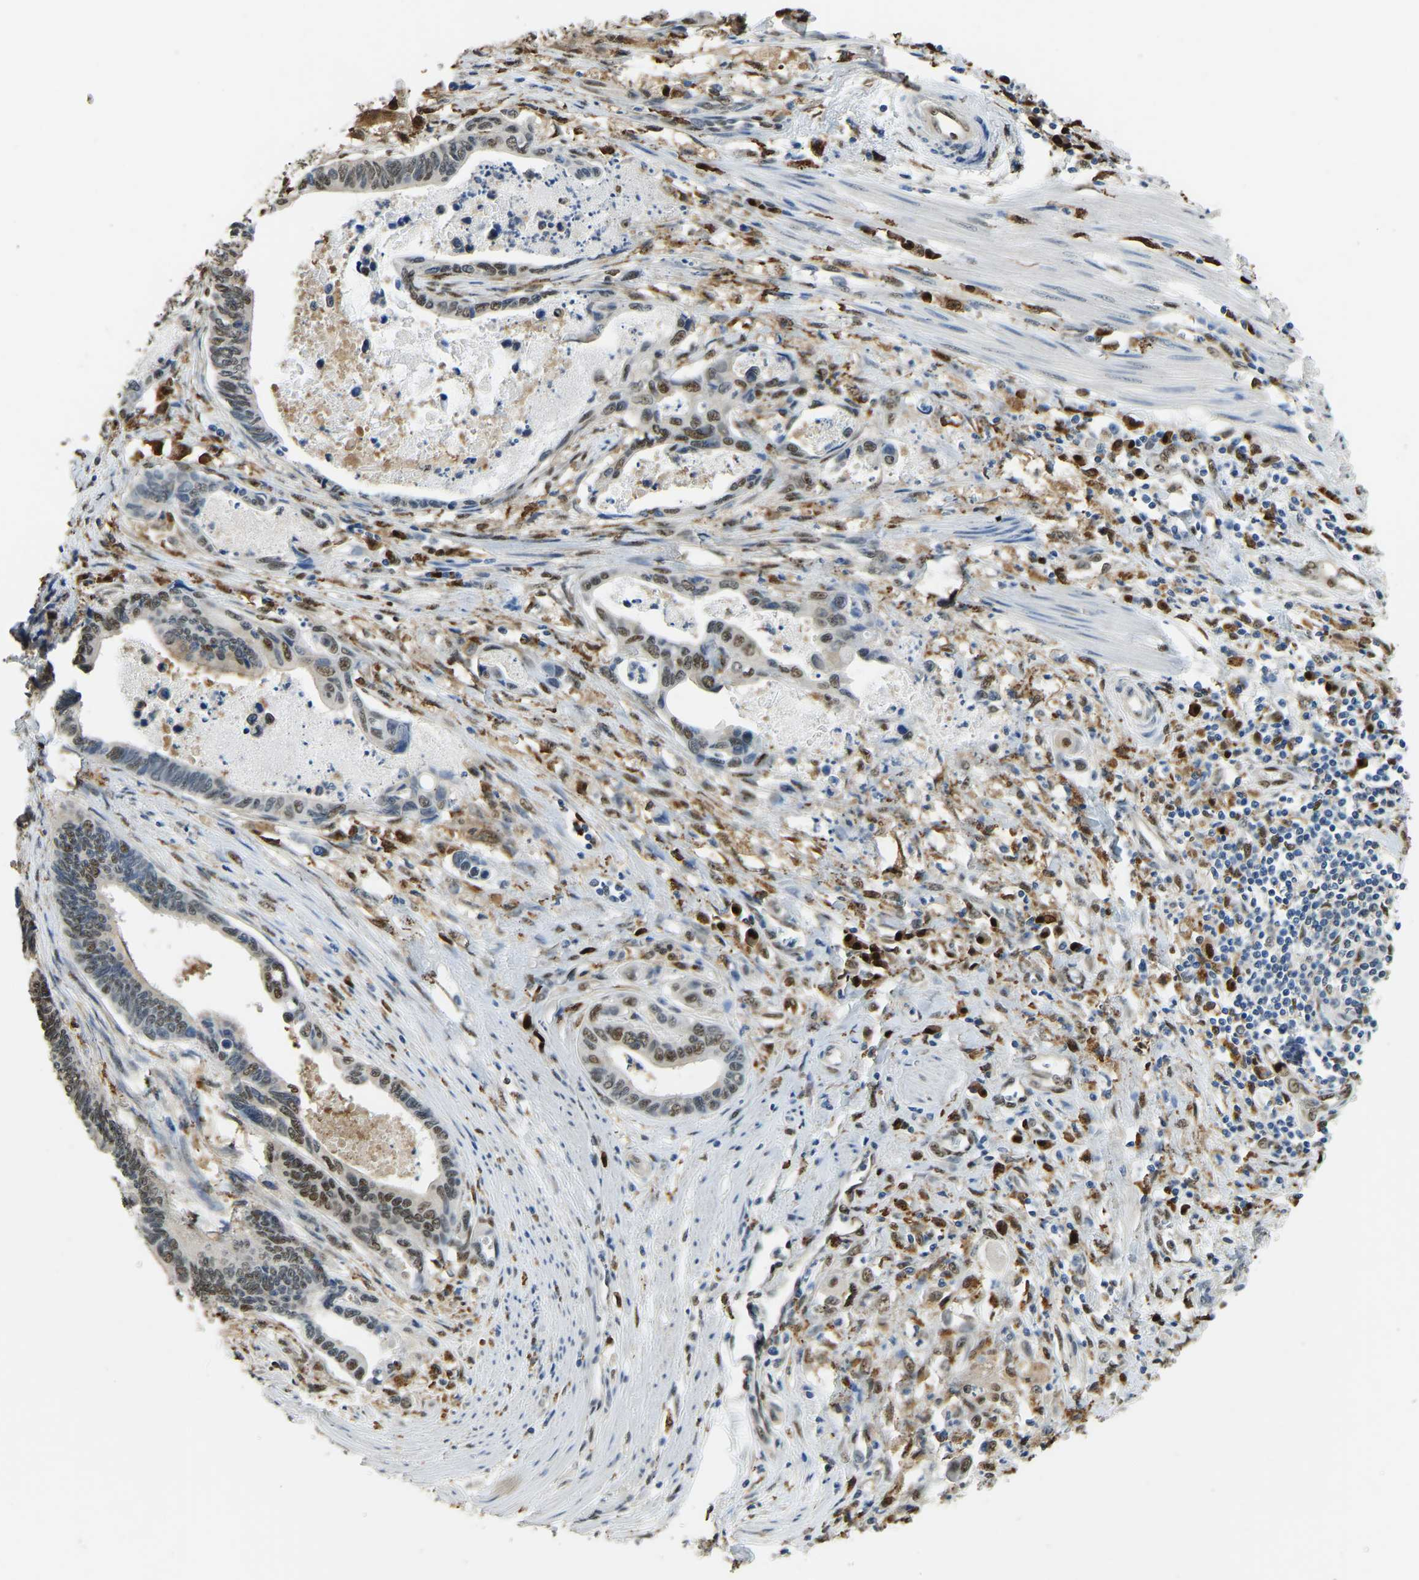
{"staining": {"intensity": "moderate", "quantity": "25%-75%", "location": "nuclear"}, "tissue": "pancreatic cancer", "cell_type": "Tumor cells", "image_type": "cancer", "snomed": [{"axis": "morphology", "description": "Adenocarcinoma, NOS"}, {"axis": "topography", "description": "Pancreas"}], "caption": "DAB (3,3'-diaminobenzidine) immunohistochemical staining of human pancreatic adenocarcinoma exhibits moderate nuclear protein expression in approximately 25%-75% of tumor cells. (Brightfield microscopy of DAB IHC at high magnification).", "gene": "NANS", "patient": {"sex": "female", "age": 70}}